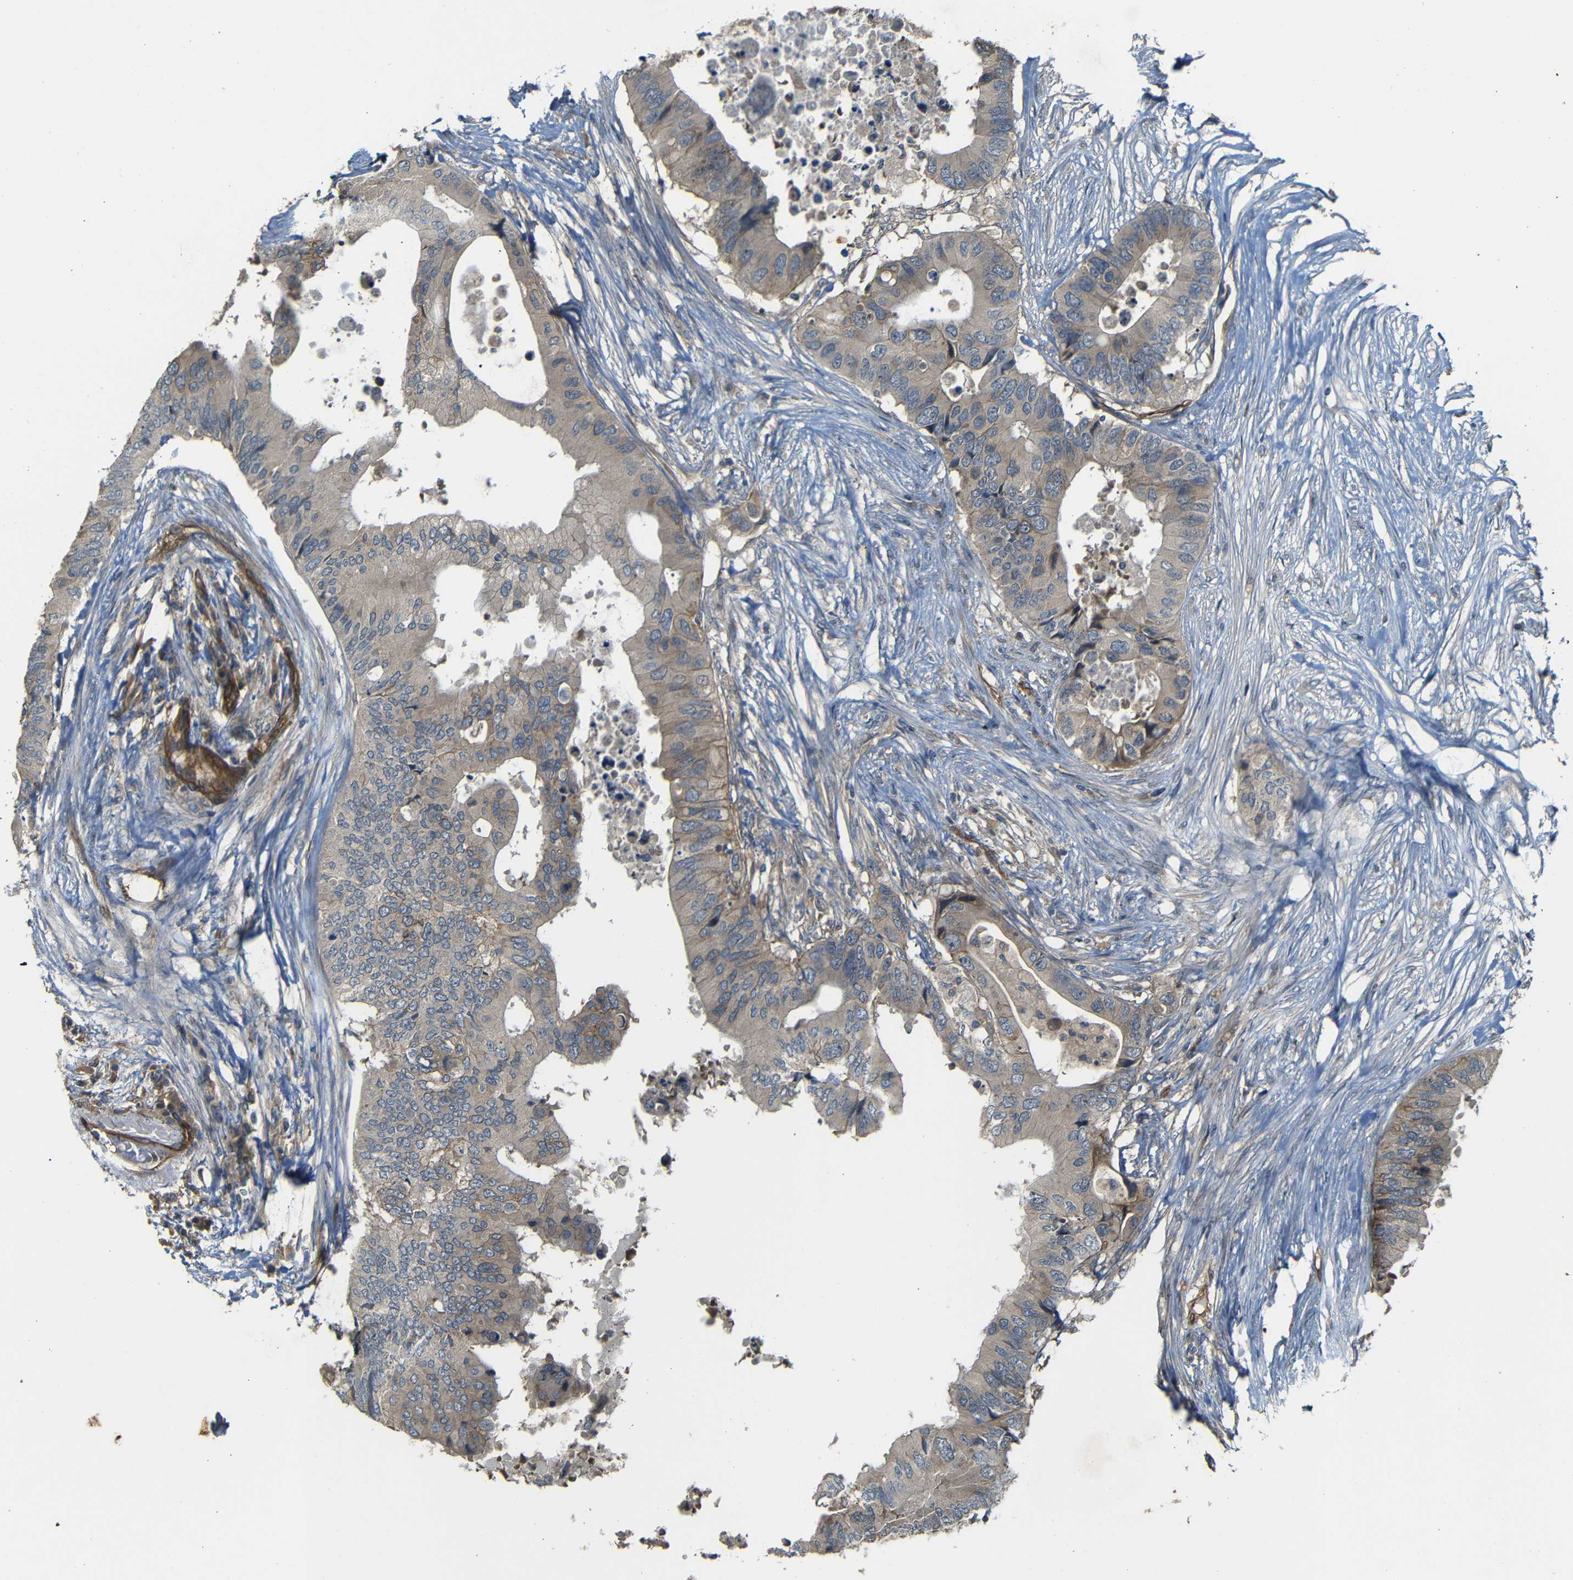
{"staining": {"intensity": "weak", "quantity": "25%-75%", "location": "cytoplasmic/membranous"}, "tissue": "colorectal cancer", "cell_type": "Tumor cells", "image_type": "cancer", "snomed": [{"axis": "morphology", "description": "Adenocarcinoma, NOS"}, {"axis": "topography", "description": "Colon"}], "caption": "The micrograph displays a brown stain indicating the presence of a protein in the cytoplasmic/membranous of tumor cells in colorectal cancer (adenocarcinoma).", "gene": "RELL1", "patient": {"sex": "male", "age": 71}}